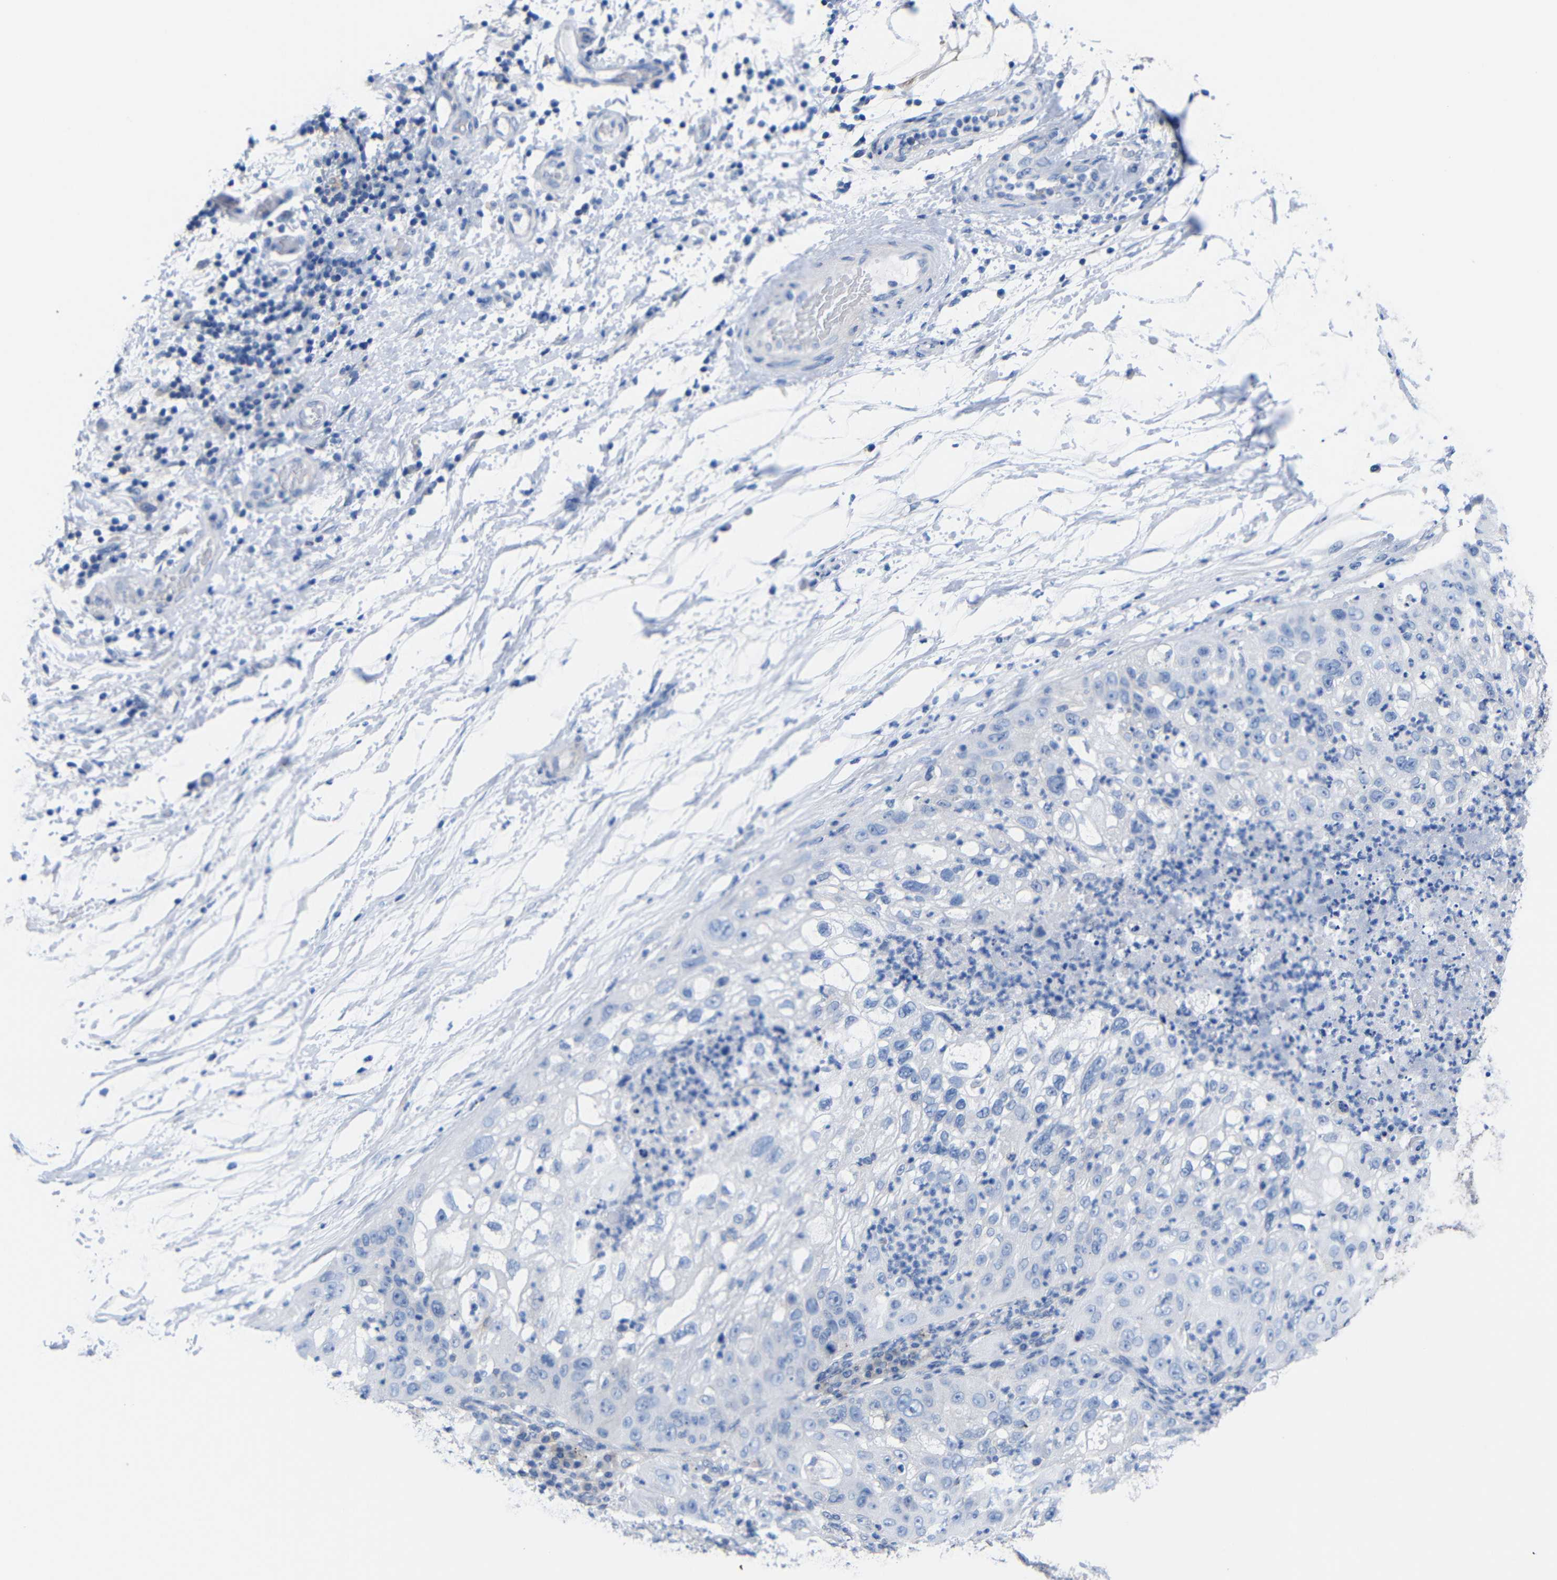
{"staining": {"intensity": "negative", "quantity": "none", "location": "none"}, "tissue": "lung cancer", "cell_type": "Tumor cells", "image_type": "cancer", "snomed": [{"axis": "morphology", "description": "Inflammation, NOS"}, {"axis": "morphology", "description": "Squamous cell carcinoma, NOS"}, {"axis": "topography", "description": "Lymph node"}, {"axis": "topography", "description": "Soft tissue"}, {"axis": "topography", "description": "Lung"}], "caption": "Human lung squamous cell carcinoma stained for a protein using immunohistochemistry demonstrates no expression in tumor cells.", "gene": "PEBP1", "patient": {"sex": "male", "age": 66}}